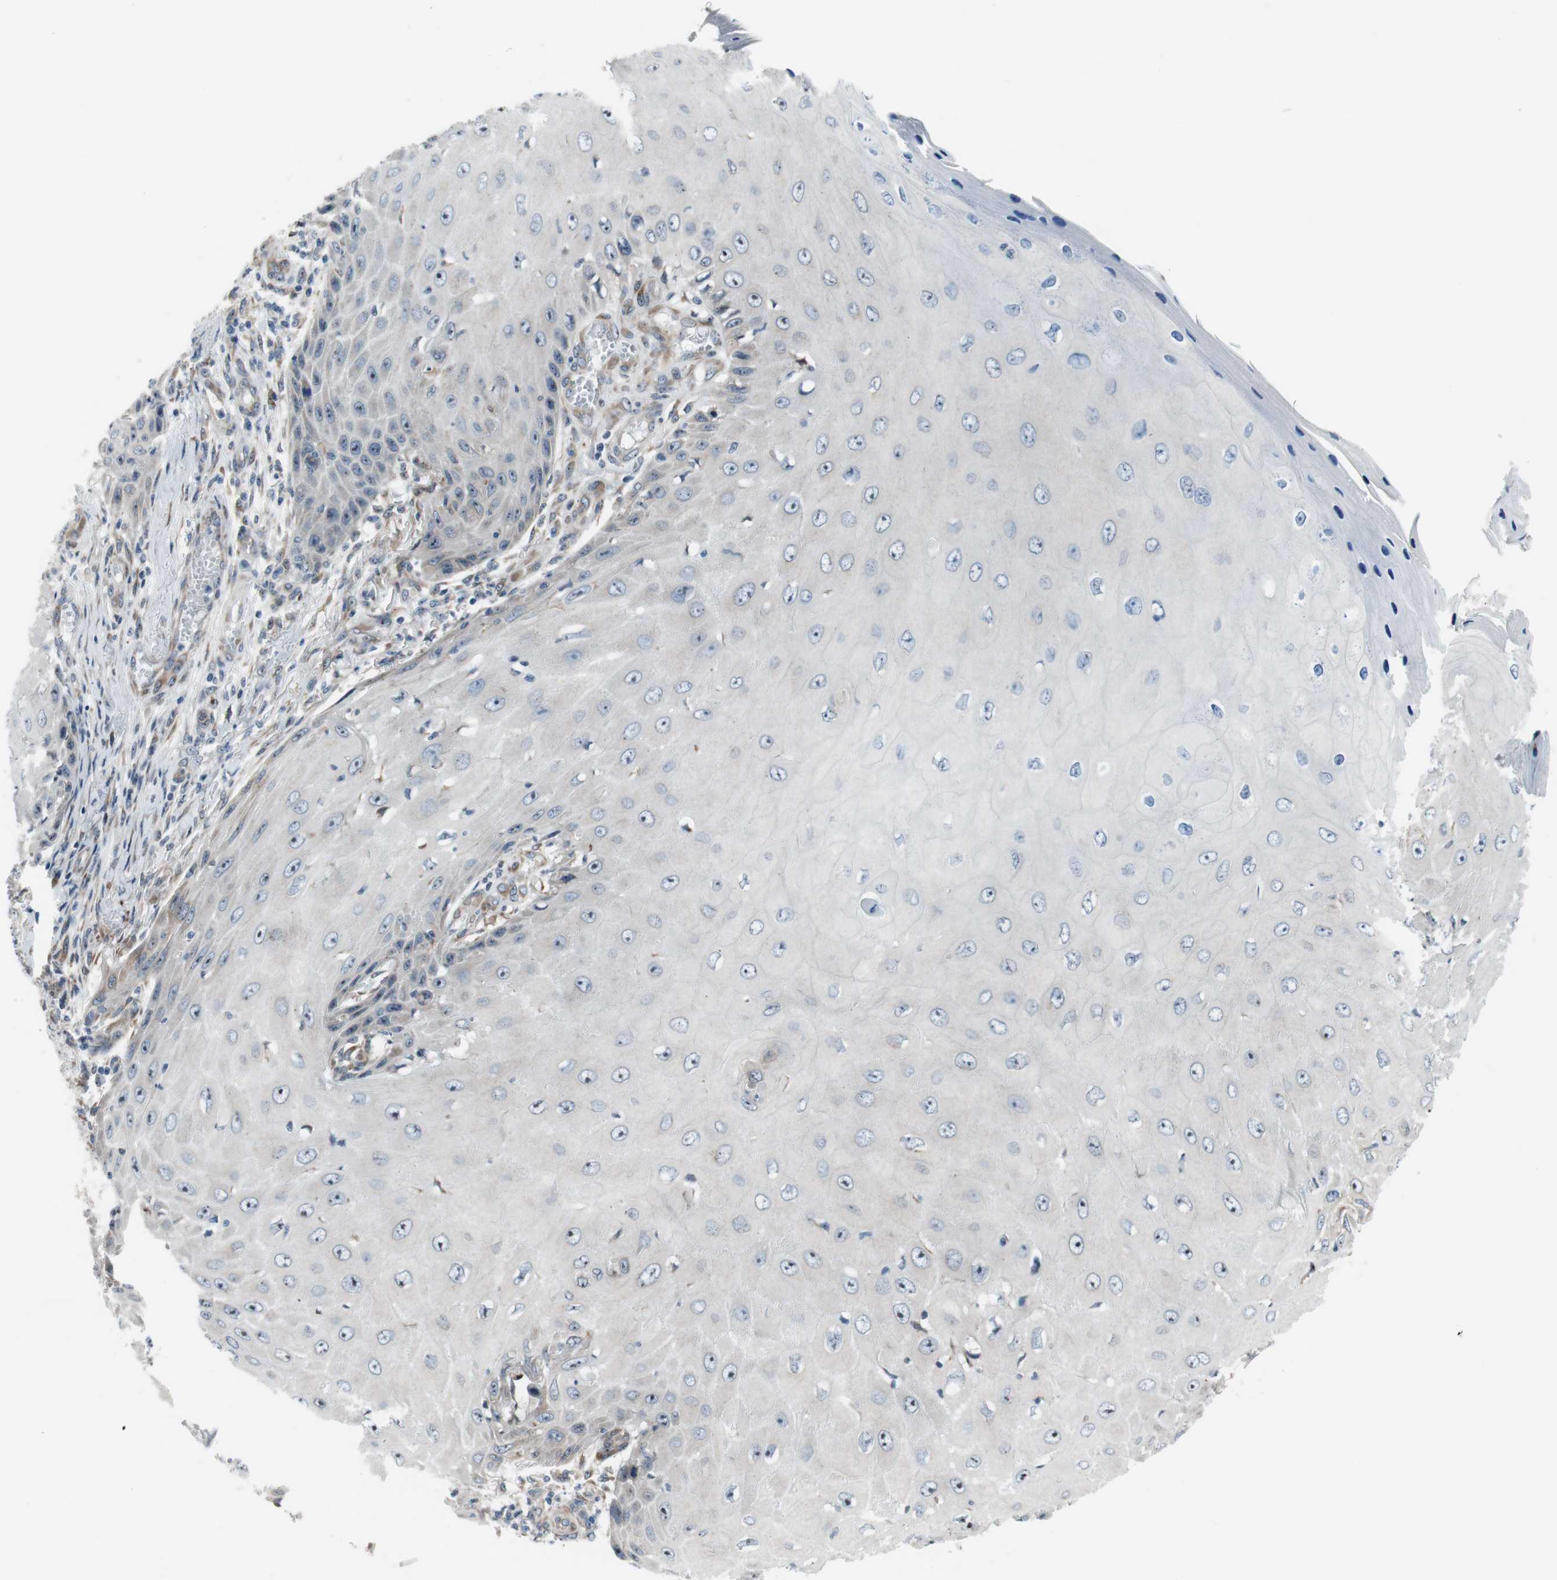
{"staining": {"intensity": "weak", "quantity": ">75%", "location": "cytoplasmic/membranous"}, "tissue": "skin cancer", "cell_type": "Tumor cells", "image_type": "cancer", "snomed": [{"axis": "morphology", "description": "Squamous cell carcinoma, NOS"}, {"axis": "topography", "description": "Skin"}], "caption": "Protein analysis of skin cancer tissue displays weak cytoplasmic/membranous staining in approximately >75% of tumor cells.", "gene": "TMED7", "patient": {"sex": "female", "age": 73}}